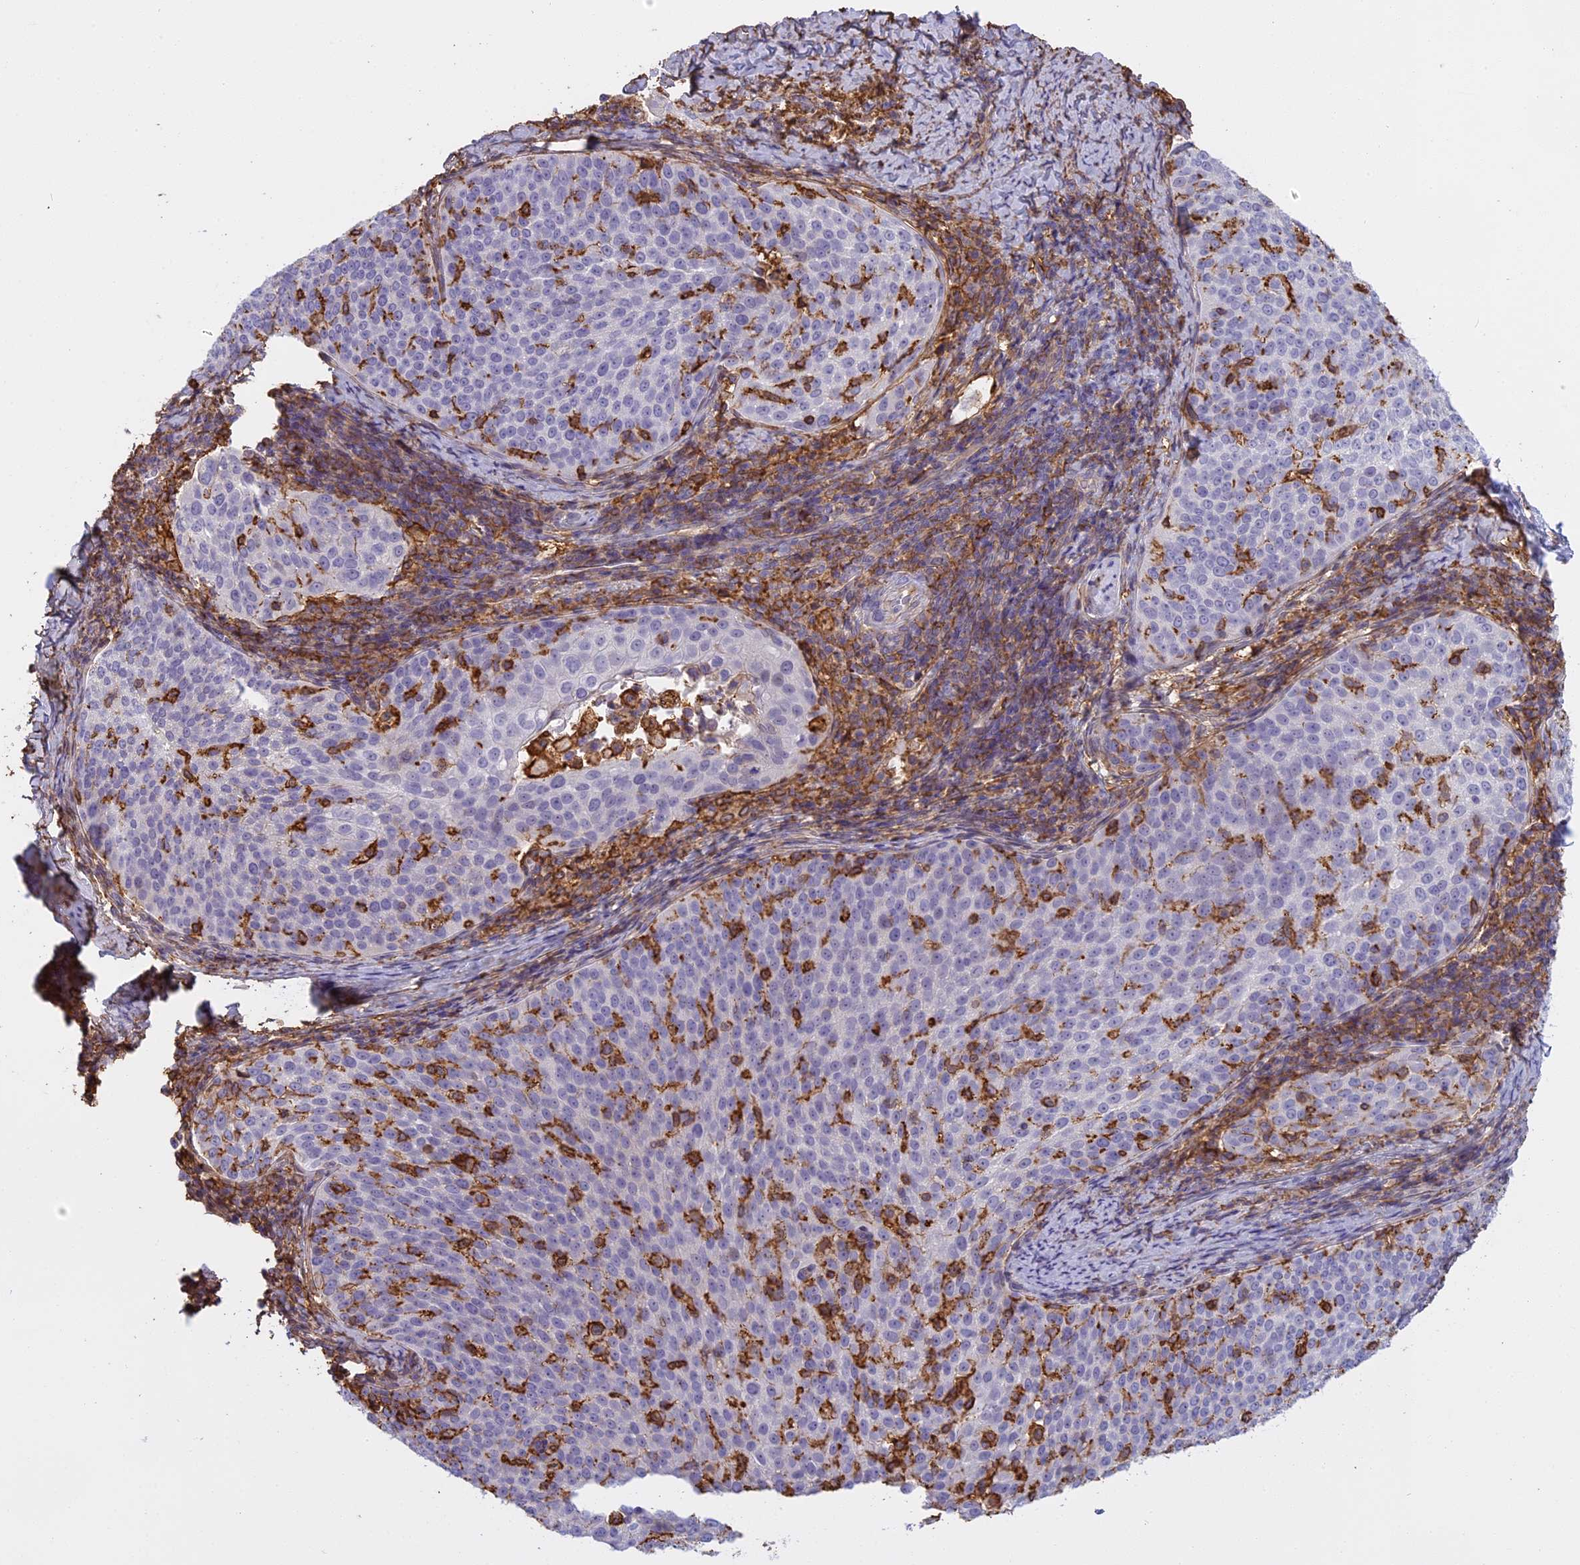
{"staining": {"intensity": "negative", "quantity": "none", "location": "none"}, "tissue": "cervical cancer", "cell_type": "Tumor cells", "image_type": "cancer", "snomed": [{"axis": "morphology", "description": "Squamous cell carcinoma, NOS"}, {"axis": "topography", "description": "Cervix"}], "caption": "The histopathology image displays no staining of tumor cells in squamous cell carcinoma (cervical).", "gene": "TMEM255B", "patient": {"sex": "female", "age": 57}}